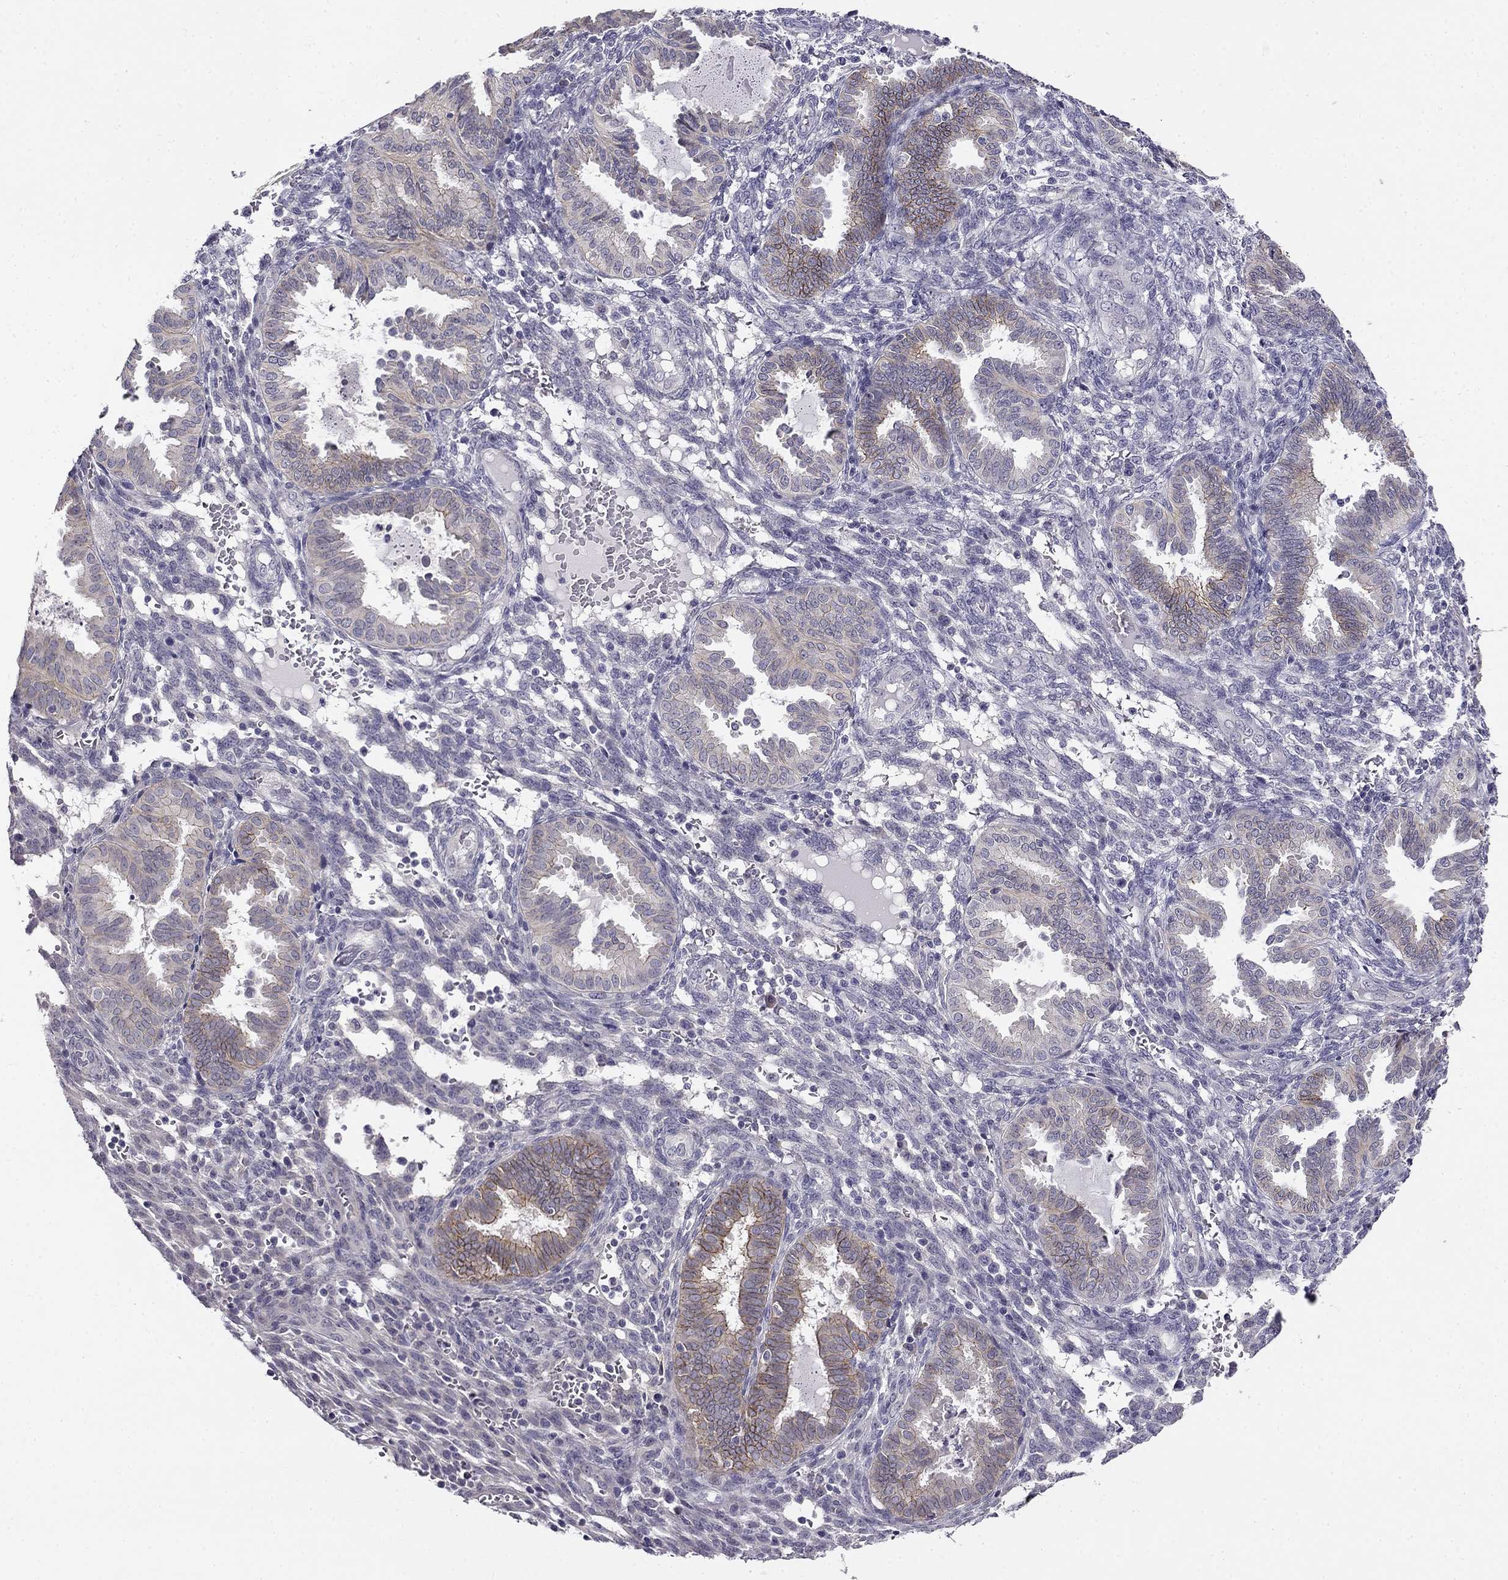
{"staining": {"intensity": "negative", "quantity": "none", "location": "none"}, "tissue": "endometrium", "cell_type": "Cells in endometrial stroma", "image_type": "normal", "snomed": [{"axis": "morphology", "description": "Normal tissue, NOS"}, {"axis": "topography", "description": "Endometrium"}], "caption": "Immunohistochemistry (IHC) micrograph of unremarkable endometrium: endometrium stained with DAB demonstrates no significant protein expression in cells in endometrial stroma.", "gene": "CNR1", "patient": {"sex": "female", "age": 42}}